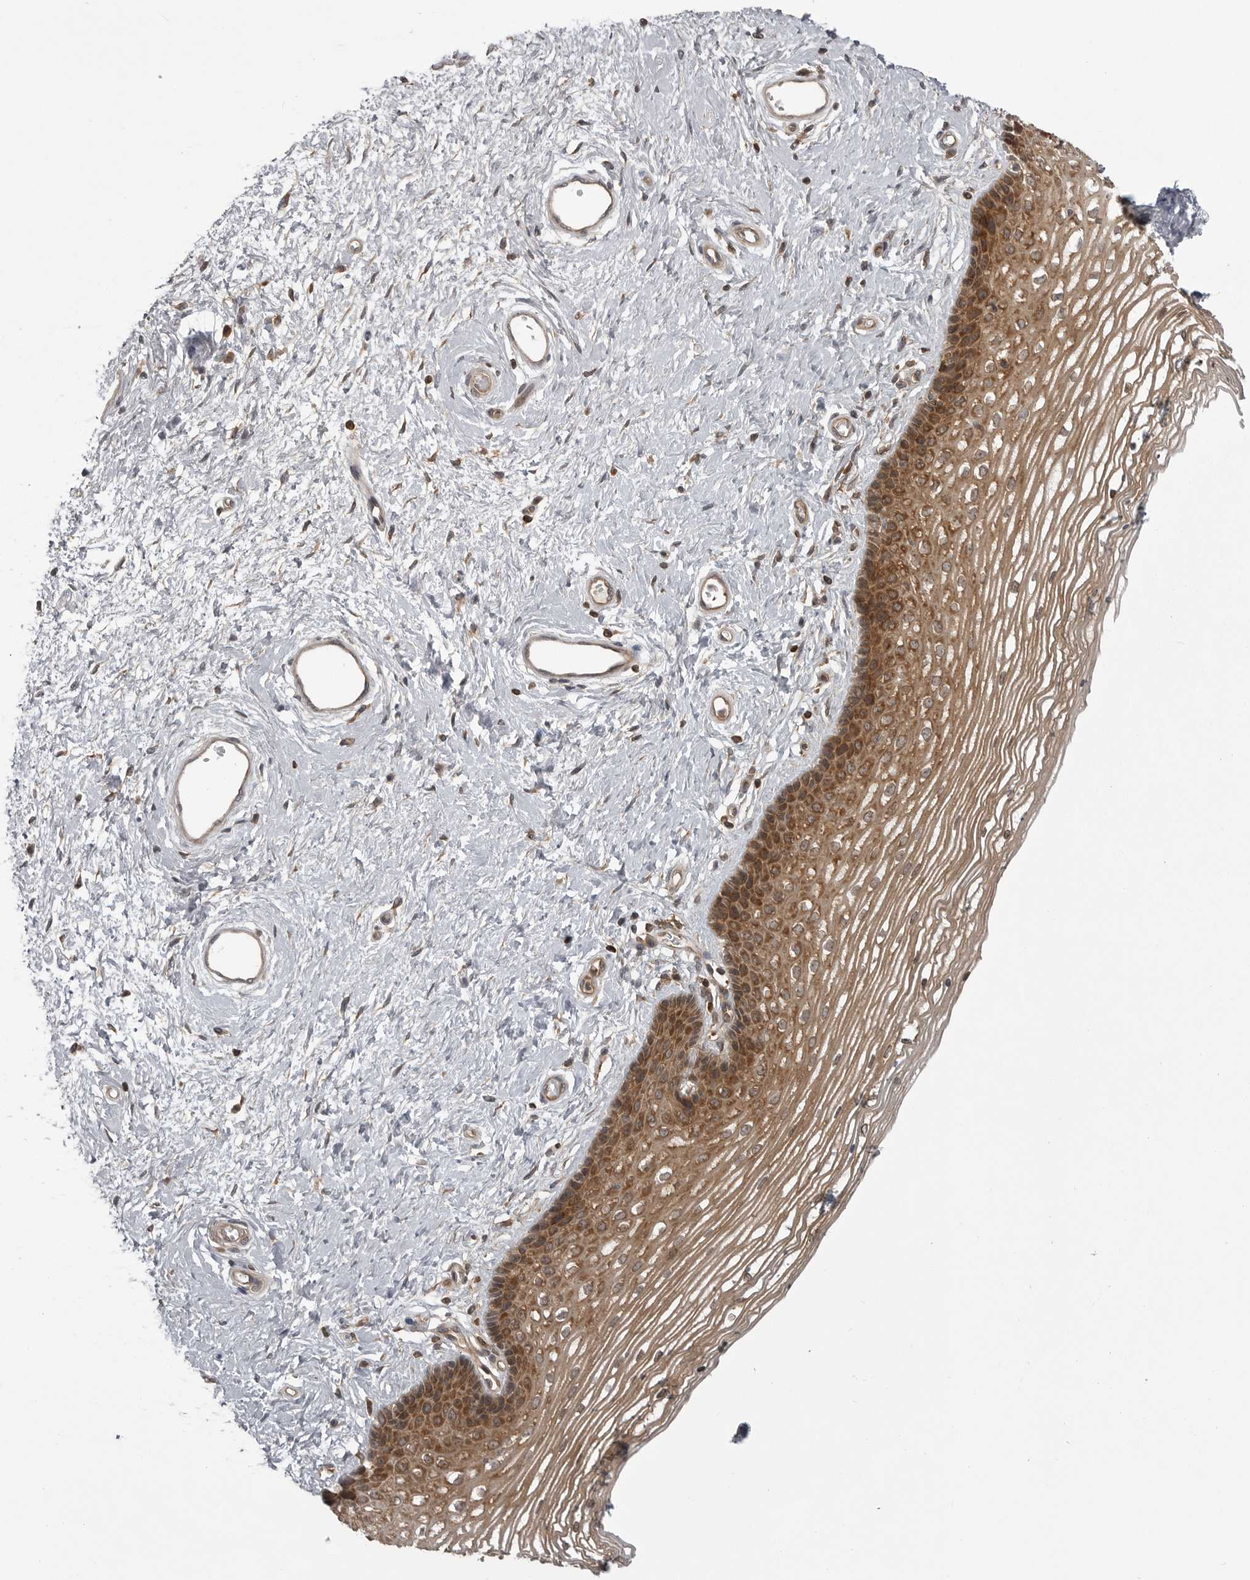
{"staining": {"intensity": "moderate", "quantity": ">75%", "location": "cytoplasmic/membranous"}, "tissue": "vagina", "cell_type": "Squamous epithelial cells", "image_type": "normal", "snomed": [{"axis": "morphology", "description": "Normal tissue, NOS"}, {"axis": "topography", "description": "Vagina"}], "caption": "Protein staining reveals moderate cytoplasmic/membranous expression in approximately >75% of squamous epithelial cells in benign vagina.", "gene": "STK24", "patient": {"sex": "female", "age": 46}}